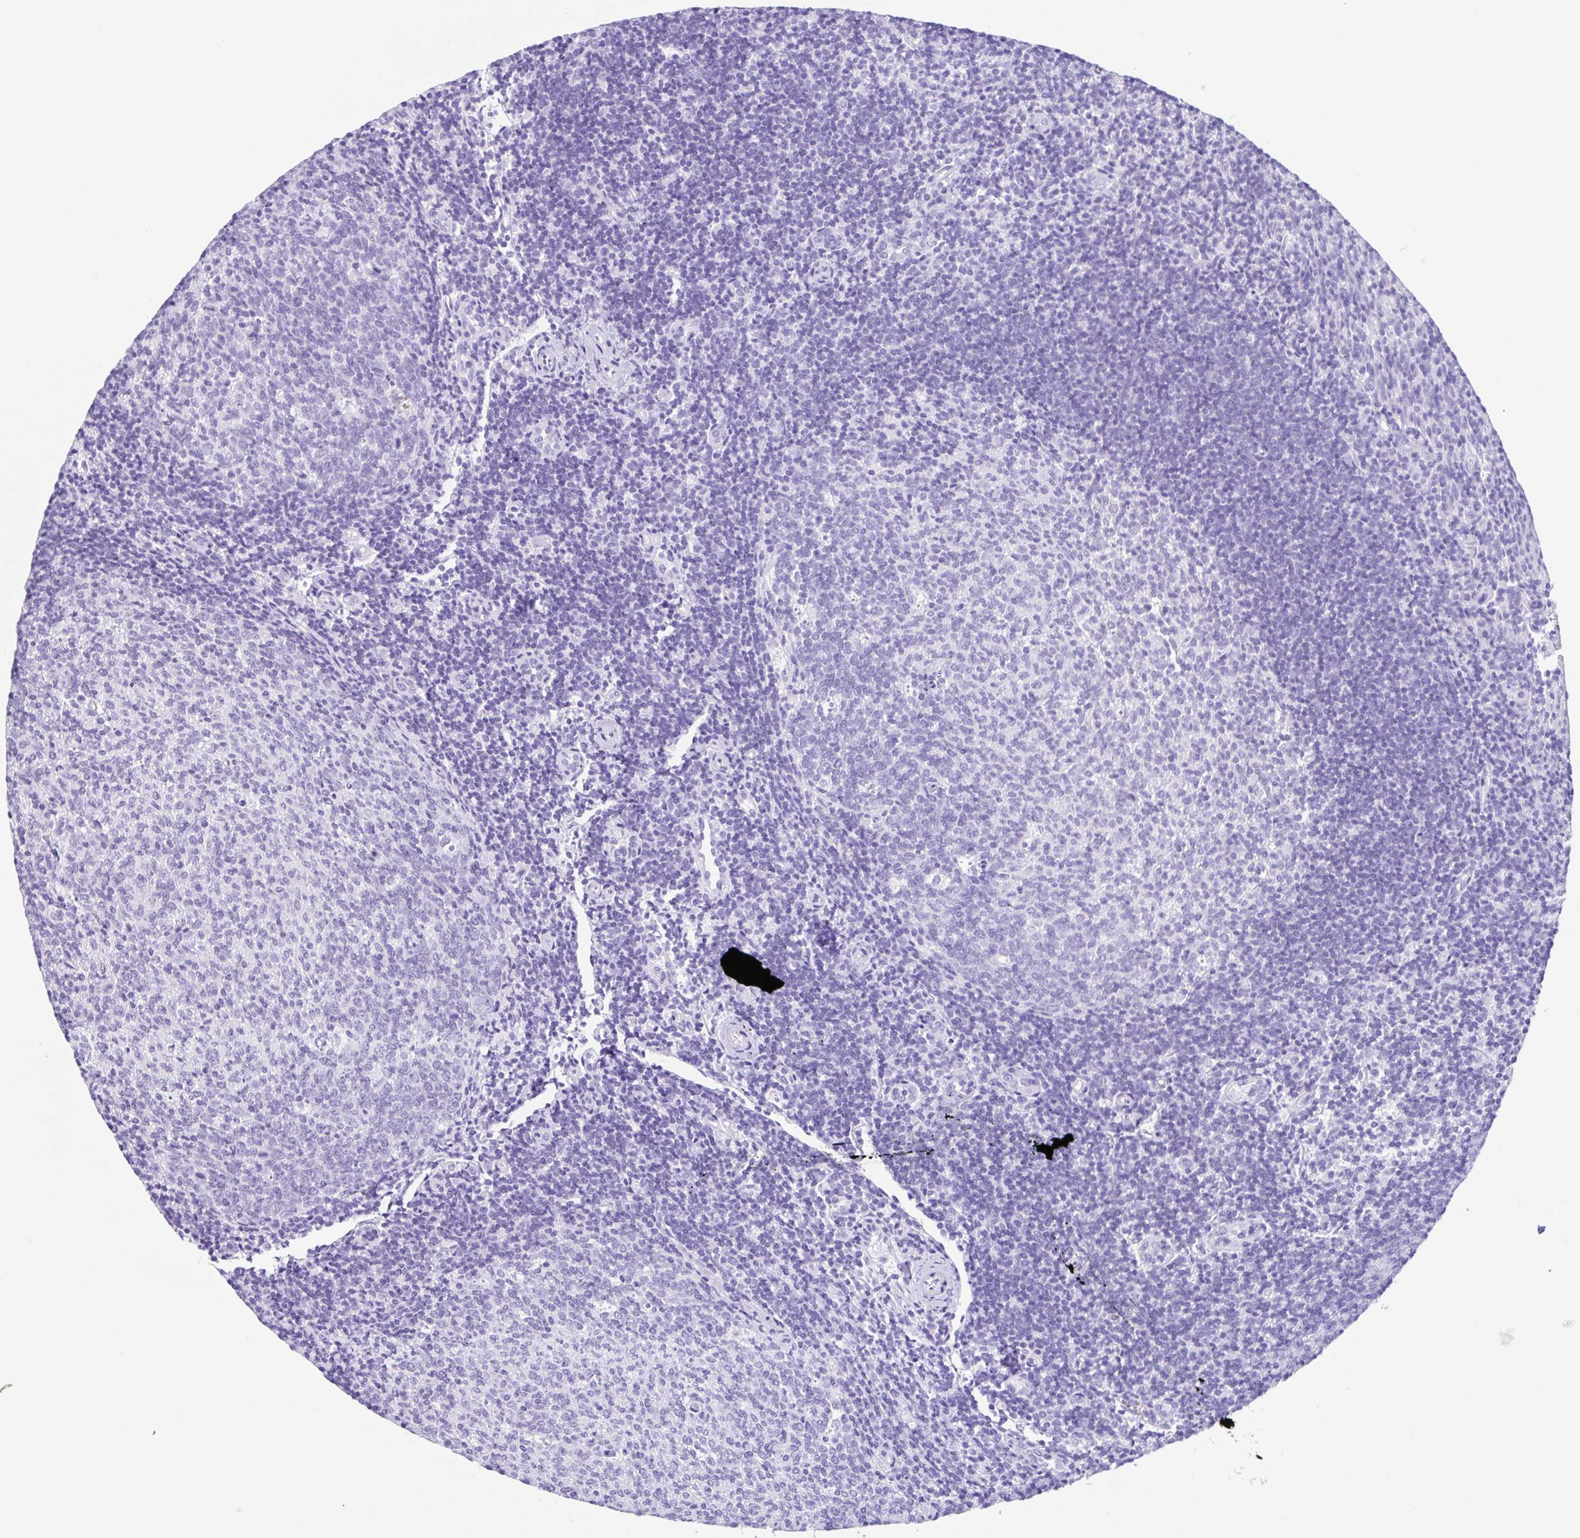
{"staining": {"intensity": "negative", "quantity": "none", "location": "none"}, "tissue": "tonsil", "cell_type": "Germinal center cells", "image_type": "normal", "snomed": [{"axis": "morphology", "description": "Normal tissue, NOS"}, {"axis": "topography", "description": "Tonsil"}], "caption": "Immunohistochemistry (IHC) of normal tonsil shows no positivity in germinal center cells.", "gene": "CPA1", "patient": {"sex": "female", "age": 10}}